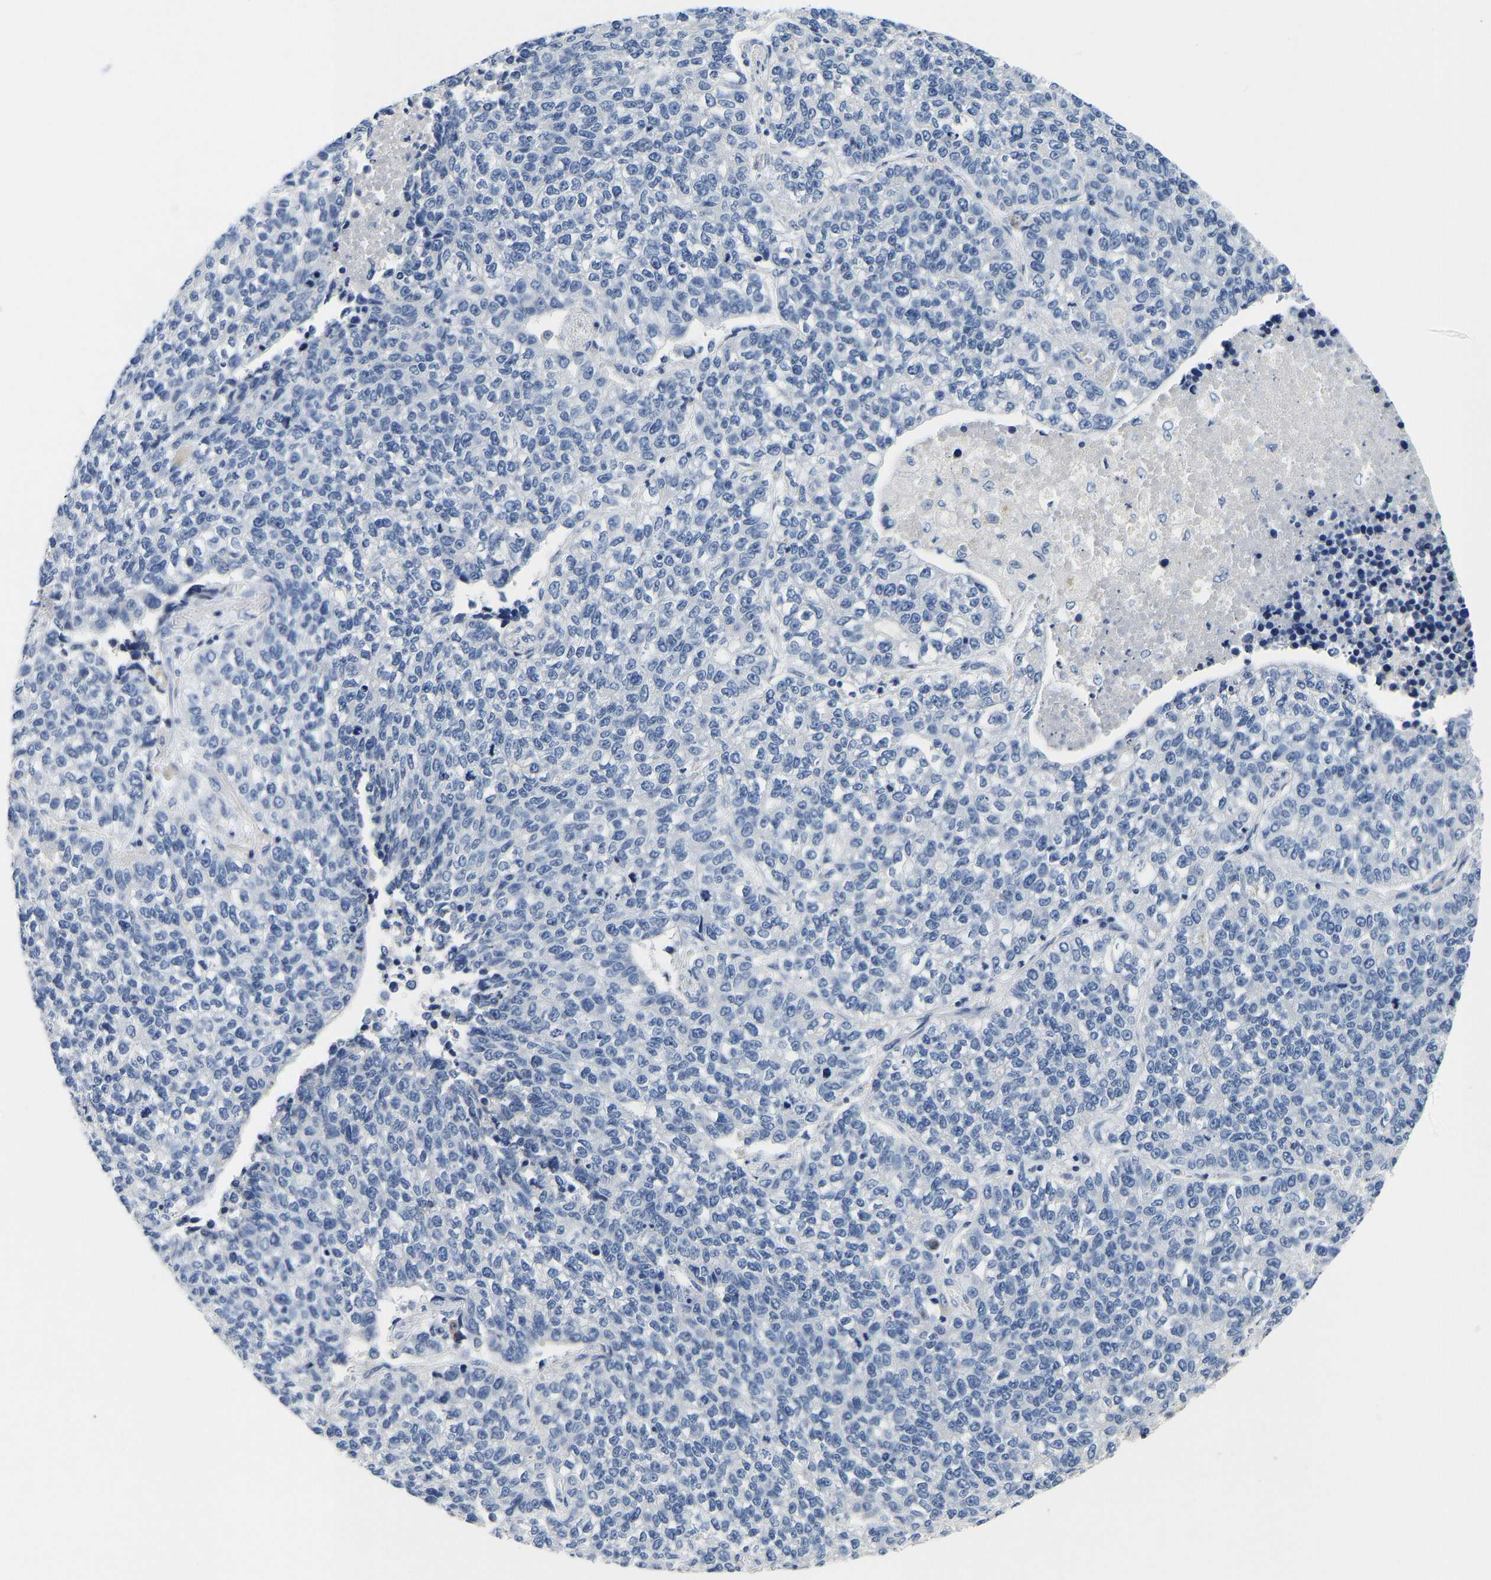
{"staining": {"intensity": "negative", "quantity": "none", "location": "none"}, "tissue": "lung cancer", "cell_type": "Tumor cells", "image_type": "cancer", "snomed": [{"axis": "morphology", "description": "Adenocarcinoma, NOS"}, {"axis": "topography", "description": "Lung"}], "caption": "Lung adenocarcinoma was stained to show a protein in brown. There is no significant expression in tumor cells.", "gene": "PCK2", "patient": {"sex": "male", "age": 49}}